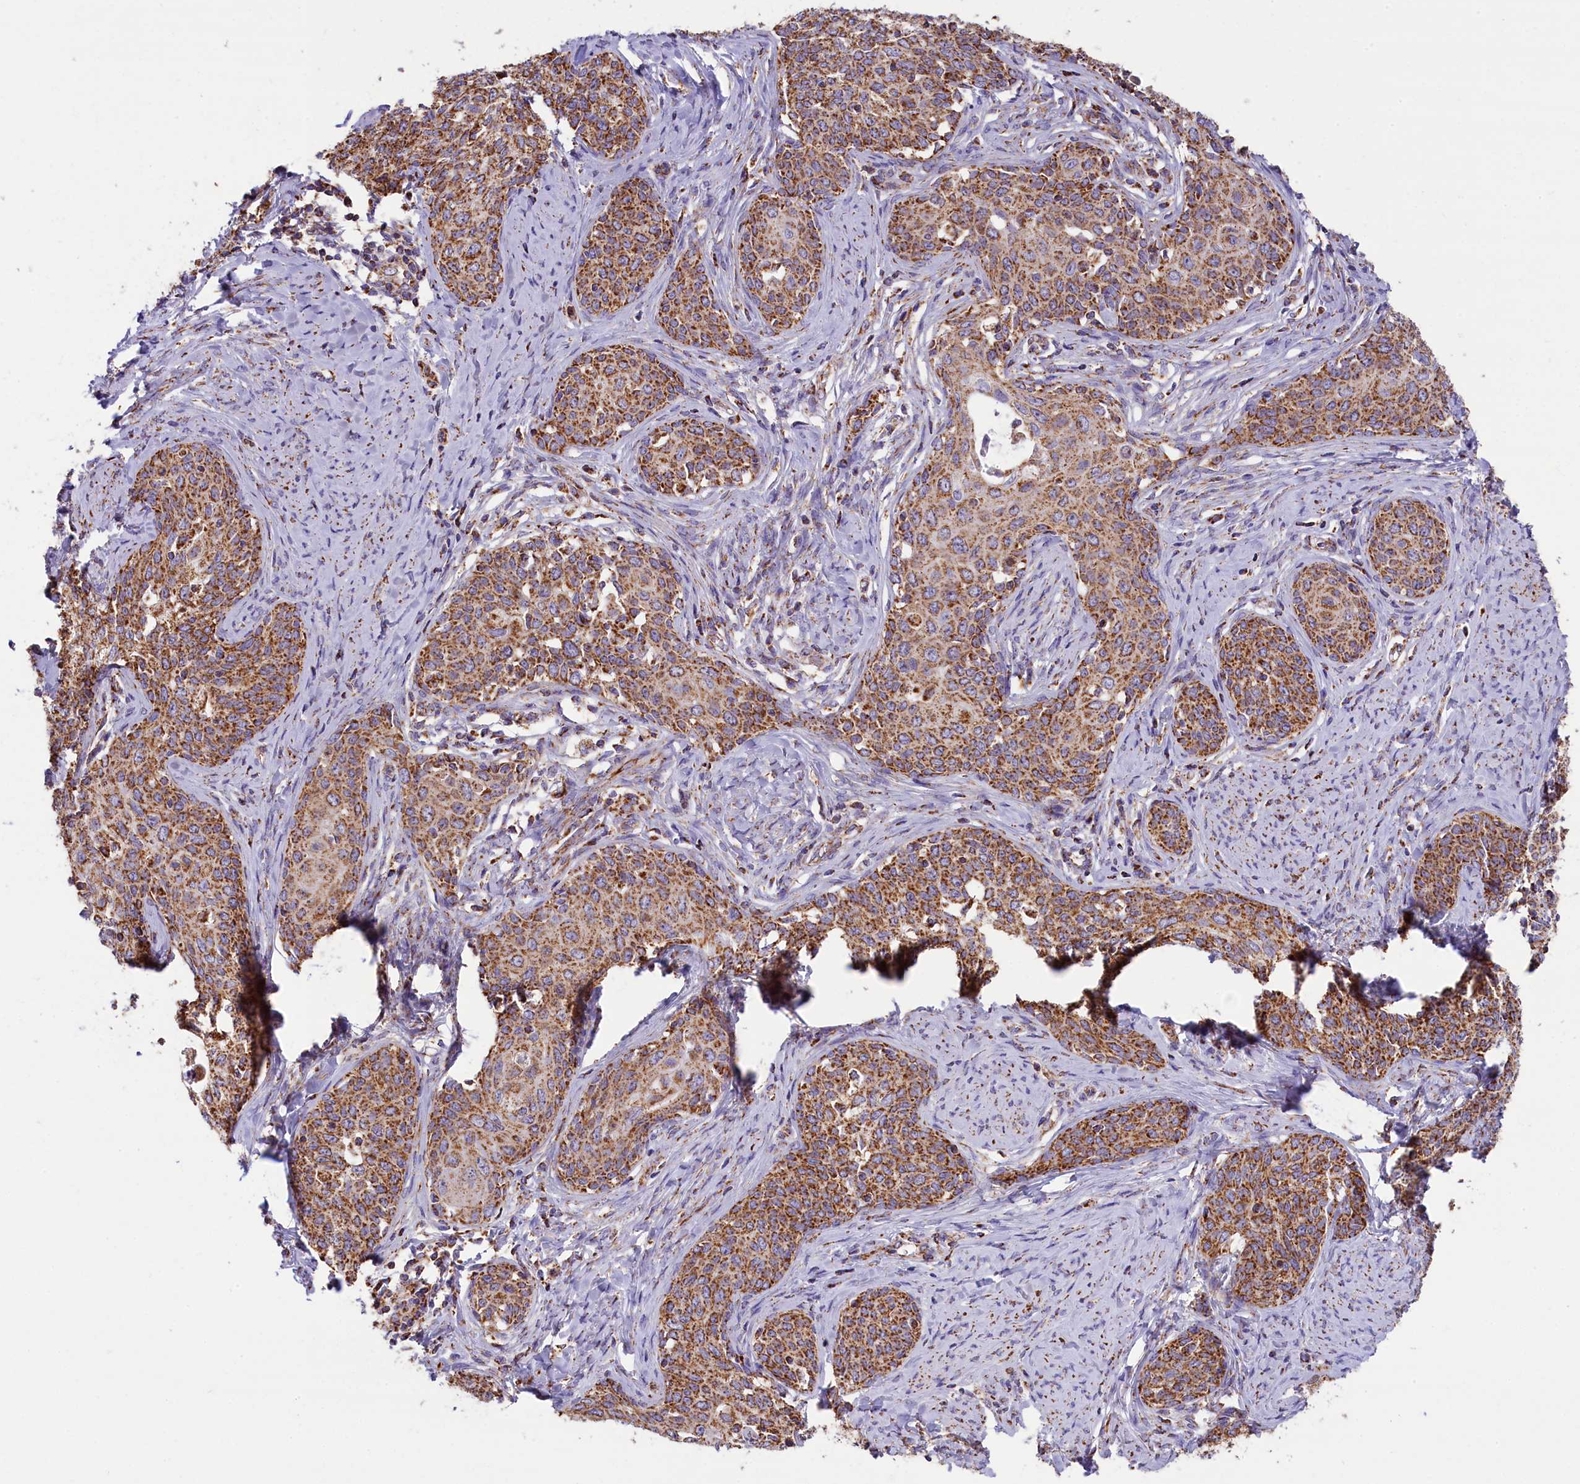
{"staining": {"intensity": "moderate", "quantity": ">75%", "location": "cytoplasmic/membranous"}, "tissue": "cervical cancer", "cell_type": "Tumor cells", "image_type": "cancer", "snomed": [{"axis": "morphology", "description": "Squamous cell carcinoma, NOS"}, {"axis": "morphology", "description": "Adenocarcinoma, NOS"}, {"axis": "topography", "description": "Cervix"}], "caption": "Protein staining demonstrates moderate cytoplasmic/membranous staining in approximately >75% of tumor cells in squamous cell carcinoma (cervical).", "gene": "NDUFA8", "patient": {"sex": "female", "age": 52}}